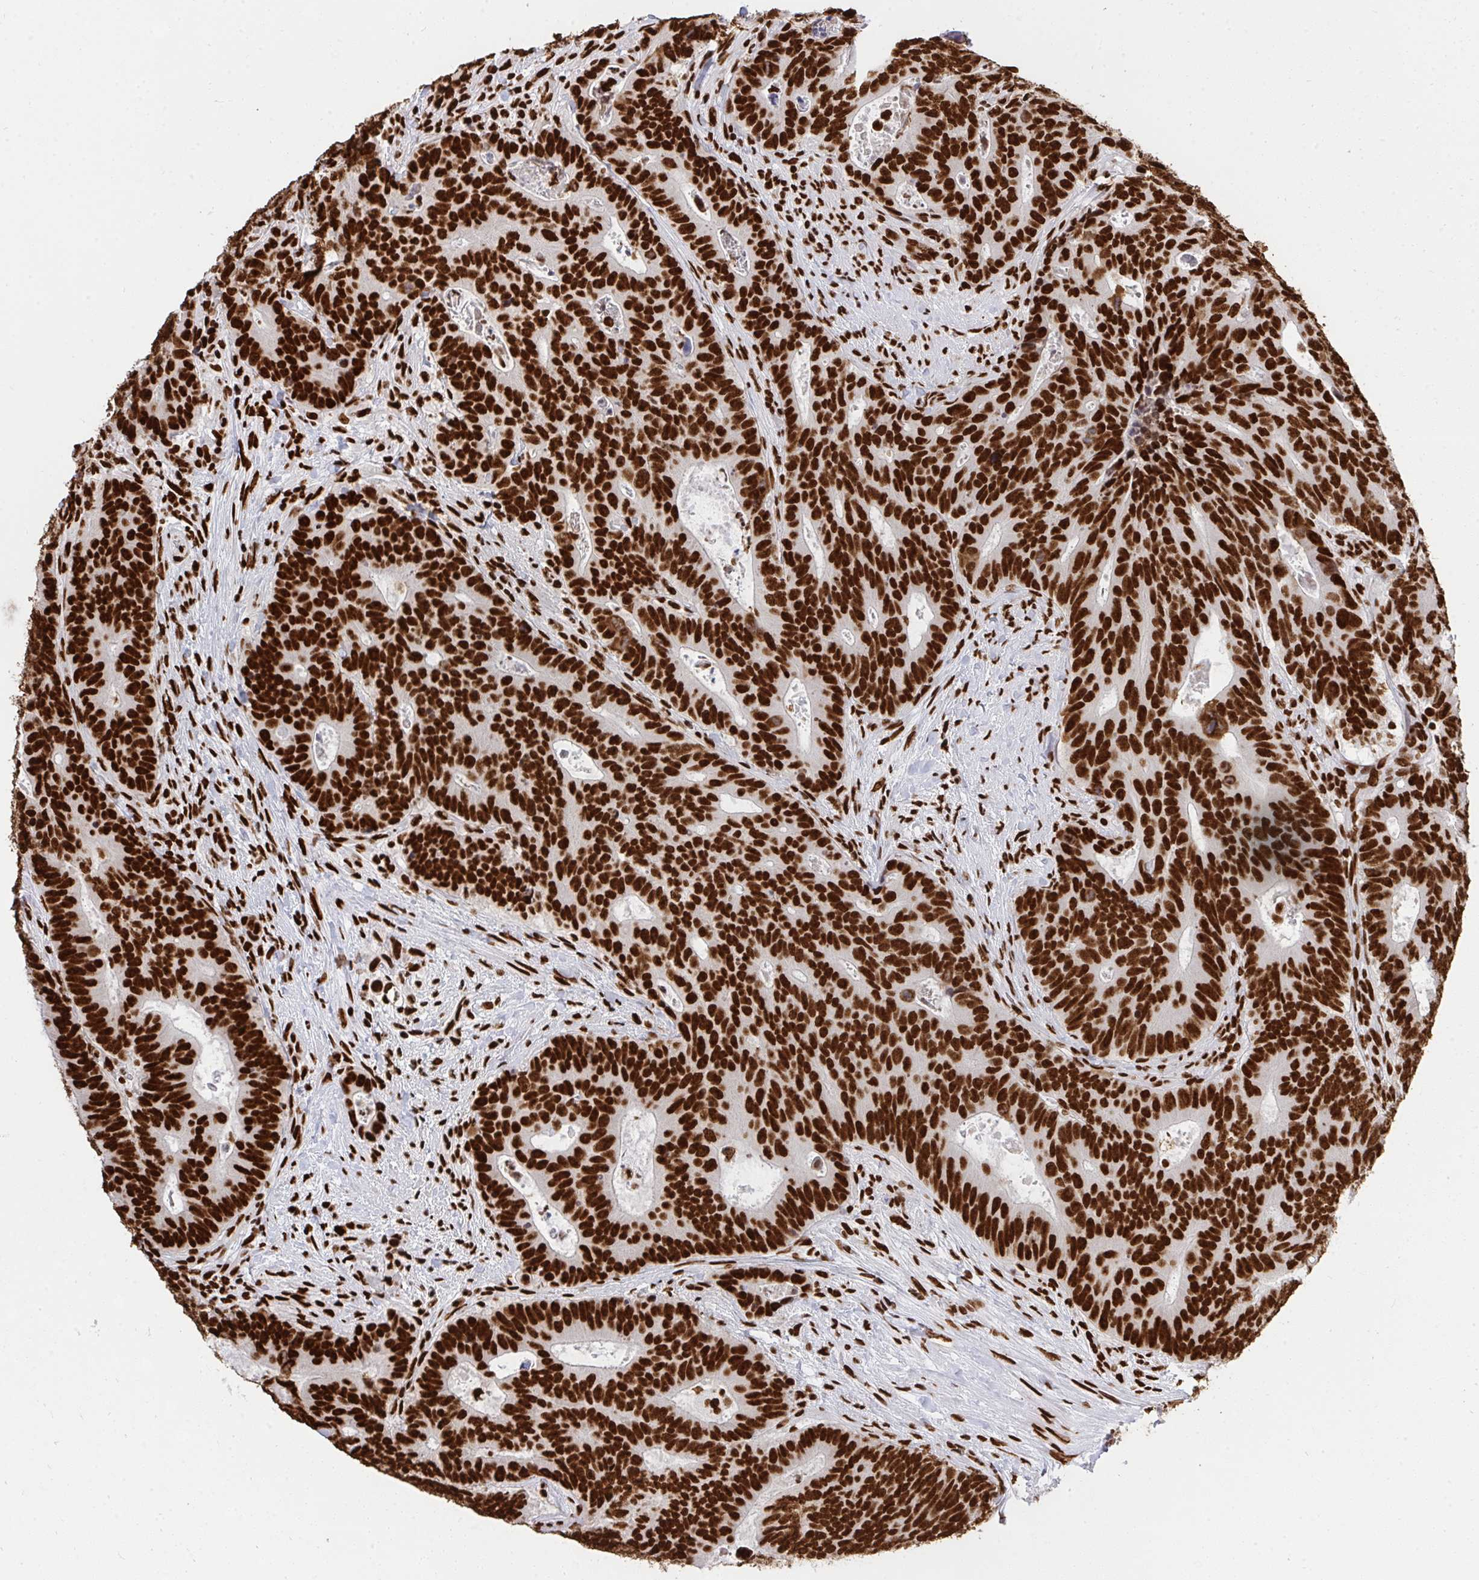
{"staining": {"intensity": "strong", "quantity": ">75%", "location": "nuclear"}, "tissue": "colorectal cancer", "cell_type": "Tumor cells", "image_type": "cancer", "snomed": [{"axis": "morphology", "description": "Adenocarcinoma, NOS"}, {"axis": "topography", "description": "Colon"}], "caption": "A histopathology image showing strong nuclear positivity in approximately >75% of tumor cells in colorectal cancer, as visualized by brown immunohistochemical staining.", "gene": "HNRNPL", "patient": {"sex": "female", "age": 48}}